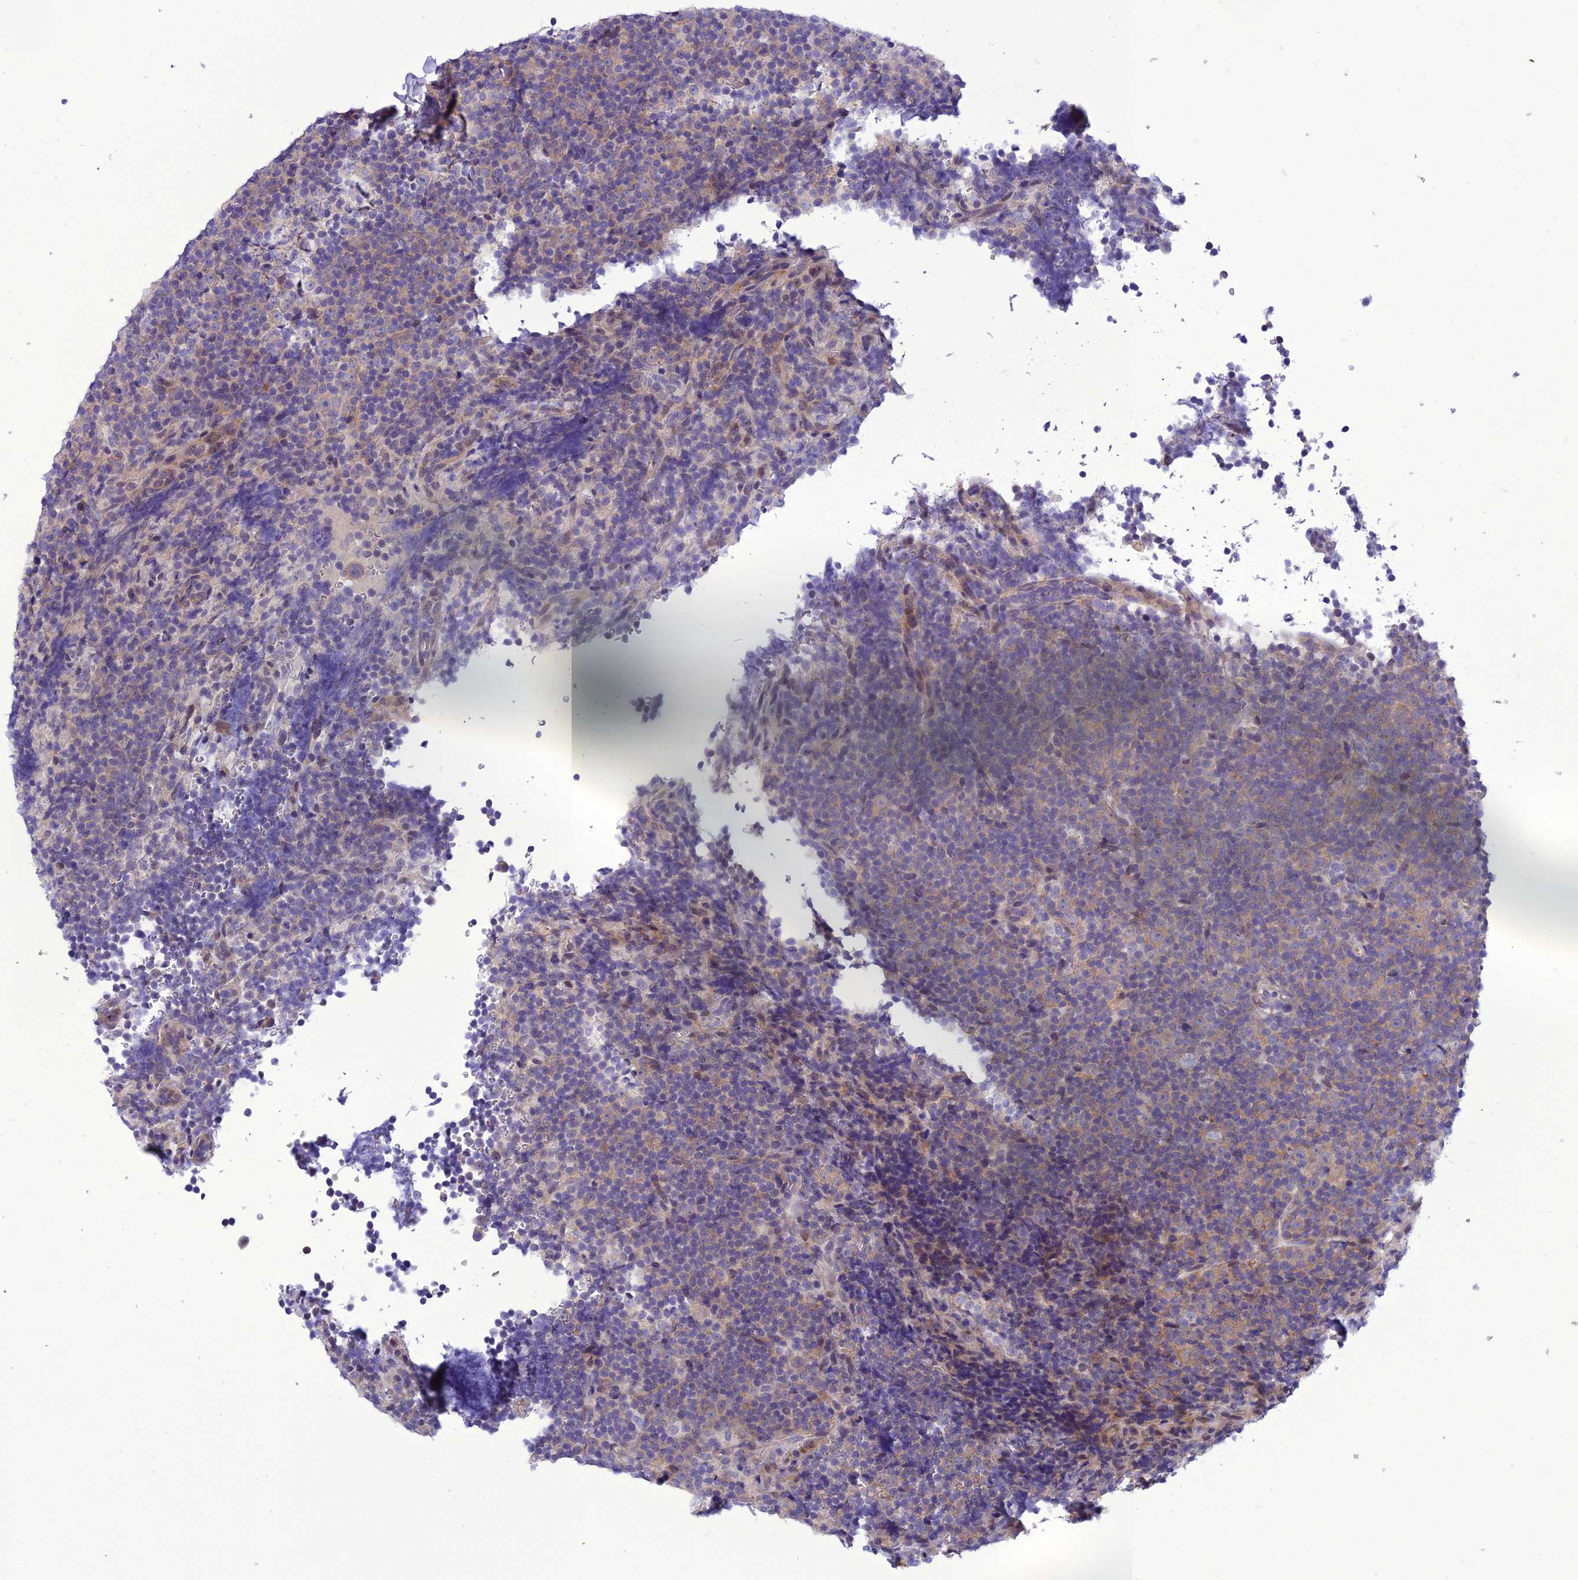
{"staining": {"intensity": "negative", "quantity": "none", "location": "none"}, "tissue": "lymphoma", "cell_type": "Tumor cells", "image_type": "cancer", "snomed": [{"axis": "morphology", "description": "Malignant lymphoma, non-Hodgkin's type, Low grade"}, {"axis": "topography", "description": "Lymph node"}], "caption": "Tumor cells are negative for protein expression in human lymphoma.", "gene": "GAB4", "patient": {"sex": "female", "age": 67}}